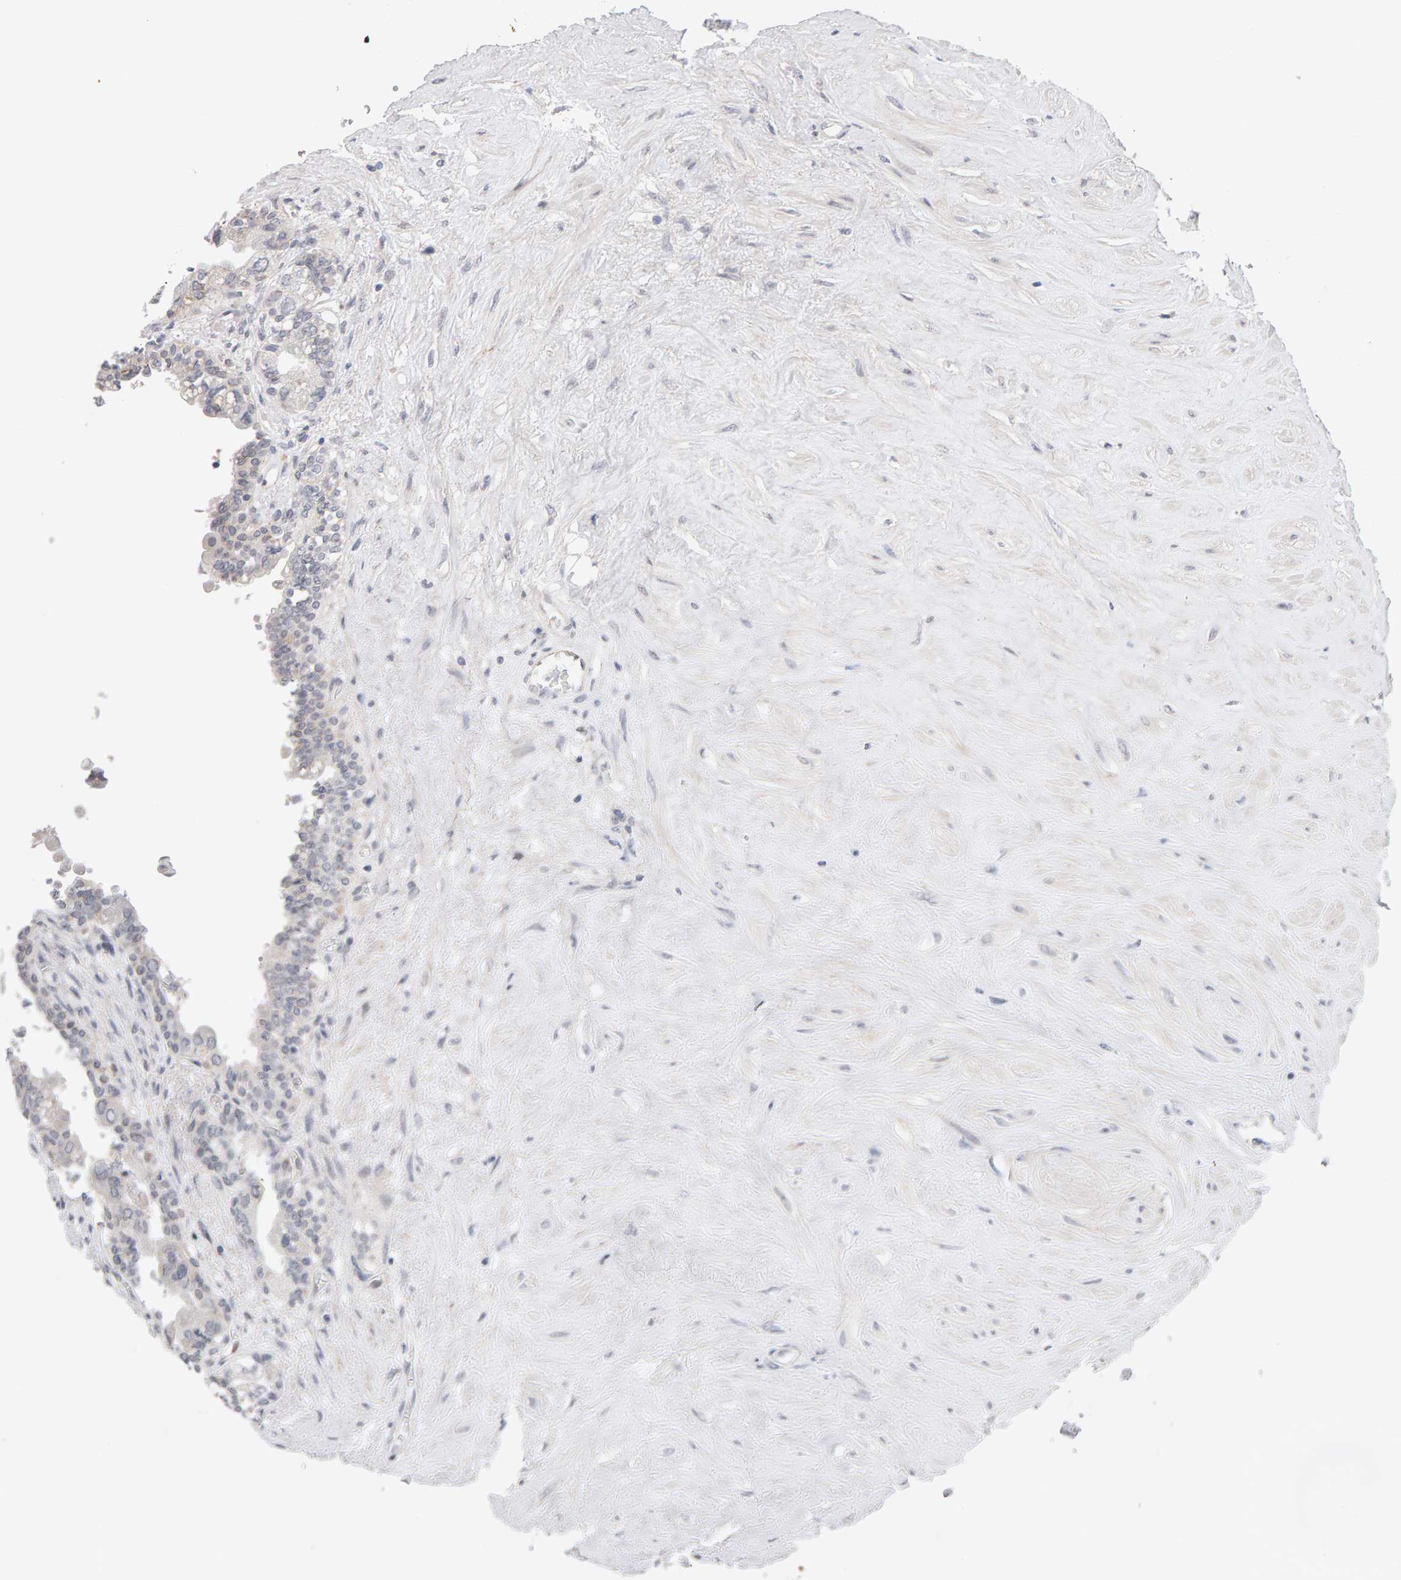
{"staining": {"intensity": "negative", "quantity": "none", "location": "none"}, "tissue": "seminal vesicle", "cell_type": "Glandular cells", "image_type": "normal", "snomed": [{"axis": "morphology", "description": "Normal tissue, NOS"}, {"axis": "topography", "description": "Seminal veicle"}], "caption": "Image shows no significant protein expression in glandular cells of benign seminal vesicle.", "gene": "HNF4A", "patient": {"sex": "male", "age": 63}}